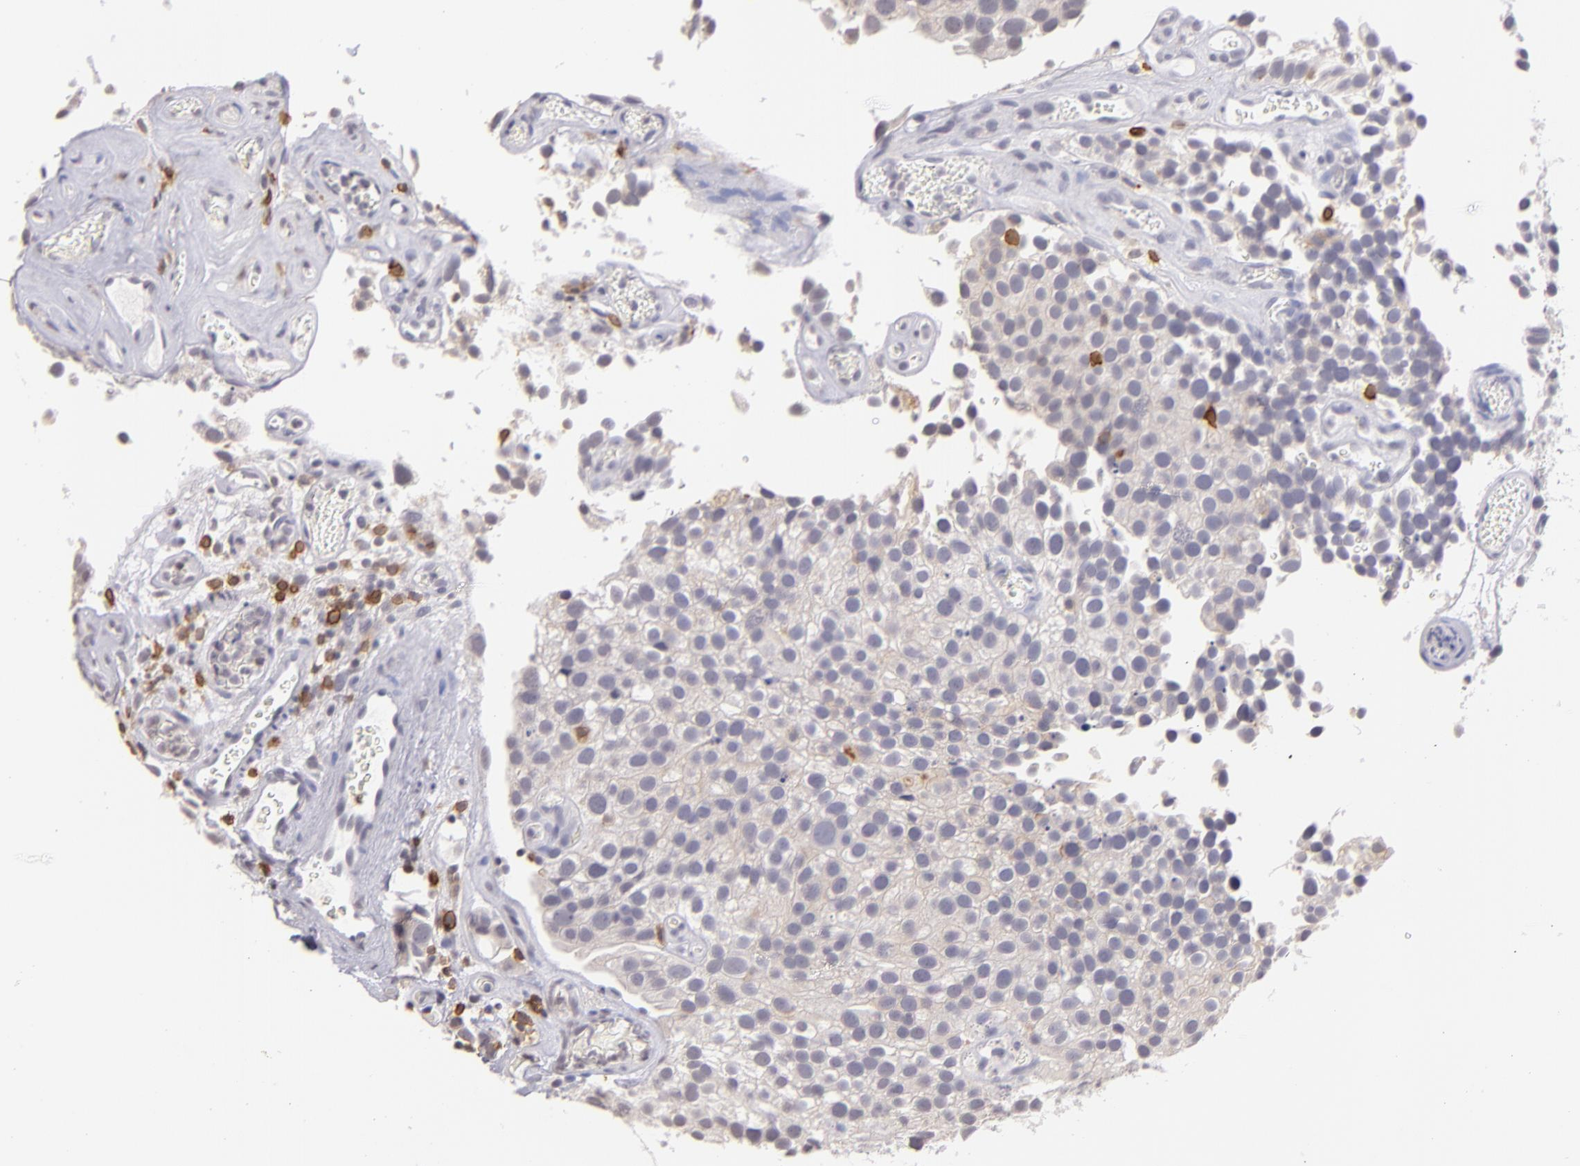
{"staining": {"intensity": "negative", "quantity": "none", "location": "none"}, "tissue": "urothelial cancer", "cell_type": "Tumor cells", "image_type": "cancer", "snomed": [{"axis": "morphology", "description": "Urothelial carcinoma, High grade"}, {"axis": "topography", "description": "Urinary bladder"}], "caption": "IHC micrograph of neoplastic tissue: urothelial cancer stained with DAB (3,3'-diaminobenzidine) shows no significant protein staining in tumor cells.", "gene": "IL2RA", "patient": {"sex": "male", "age": 72}}